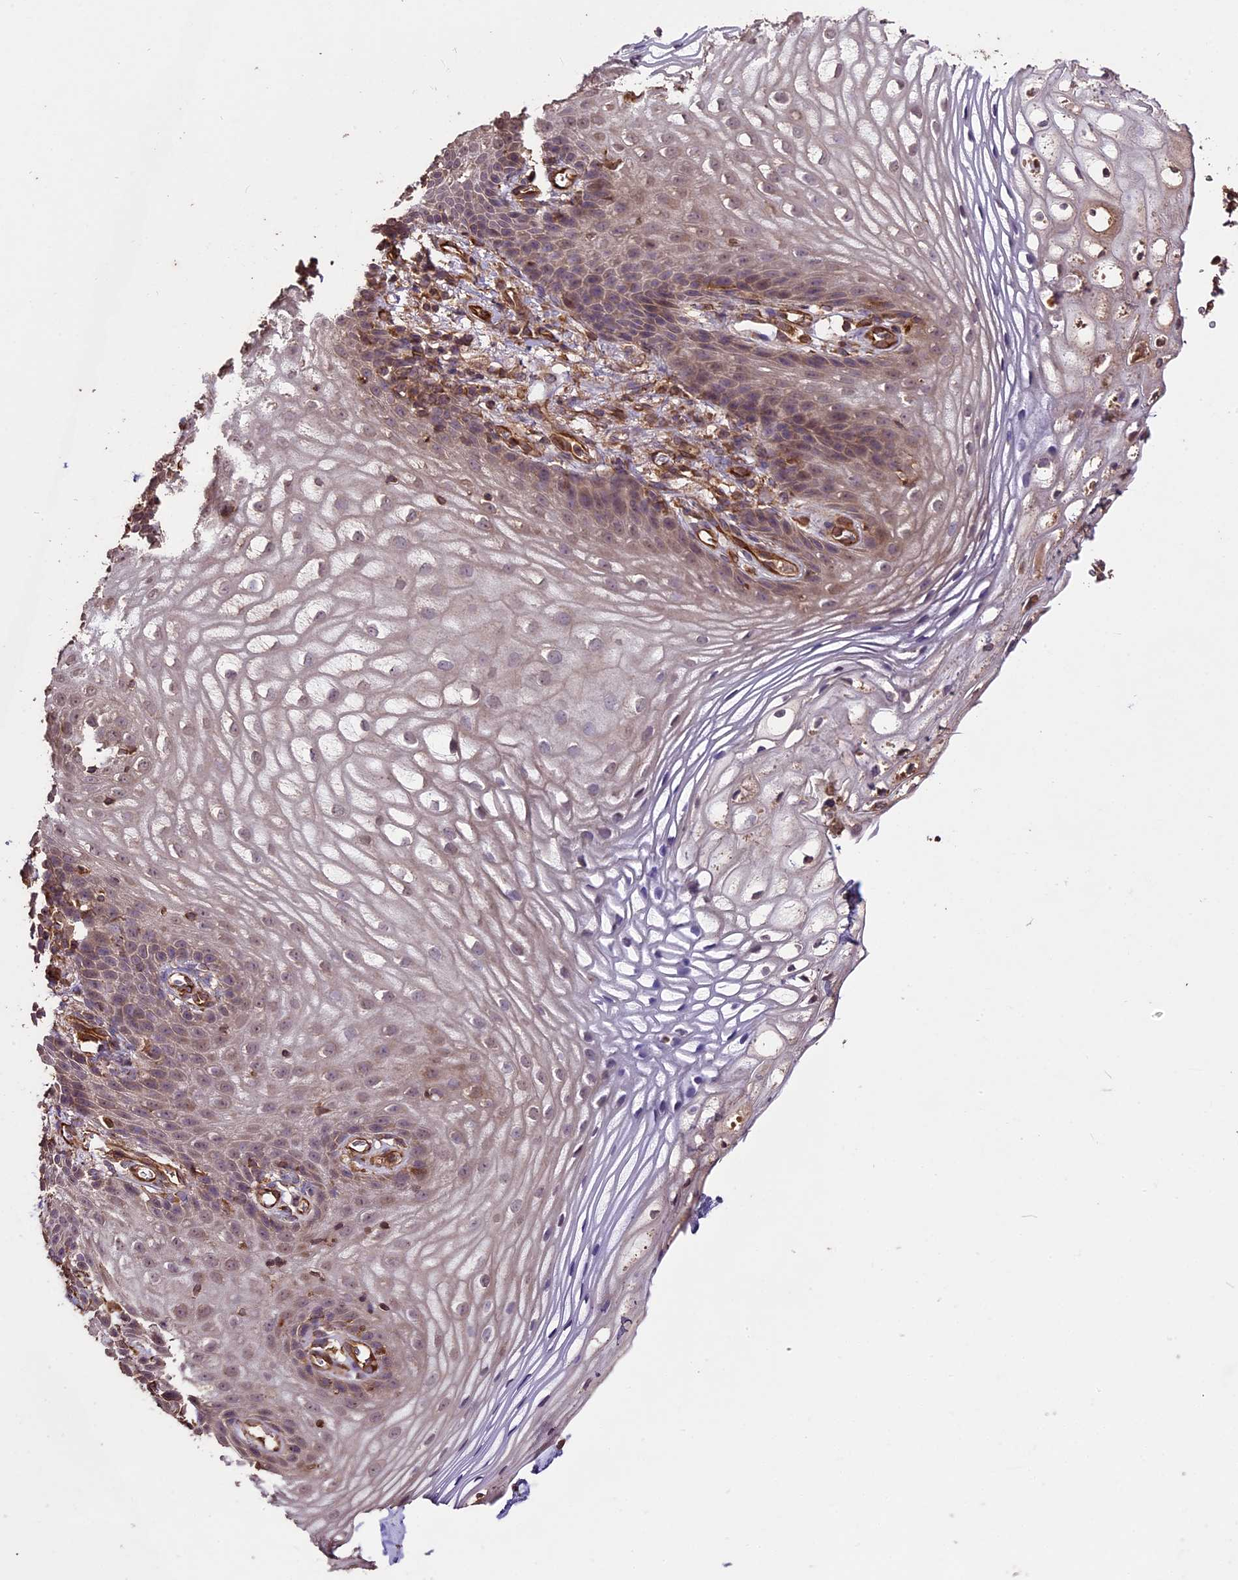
{"staining": {"intensity": "weak", "quantity": "25%-75%", "location": "cytoplasmic/membranous"}, "tissue": "vagina", "cell_type": "Squamous epithelial cells", "image_type": "normal", "snomed": [{"axis": "morphology", "description": "Normal tissue, NOS"}, {"axis": "topography", "description": "Vagina"}], "caption": "Protein expression analysis of benign vagina displays weak cytoplasmic/membranous positivity in approximately 25%-75% of squamous epithelial cells. (IHC, brightfield microscopy, high magnification).", "gene": "TTLL10", "patient": {"sex": "female", "age": 60}}